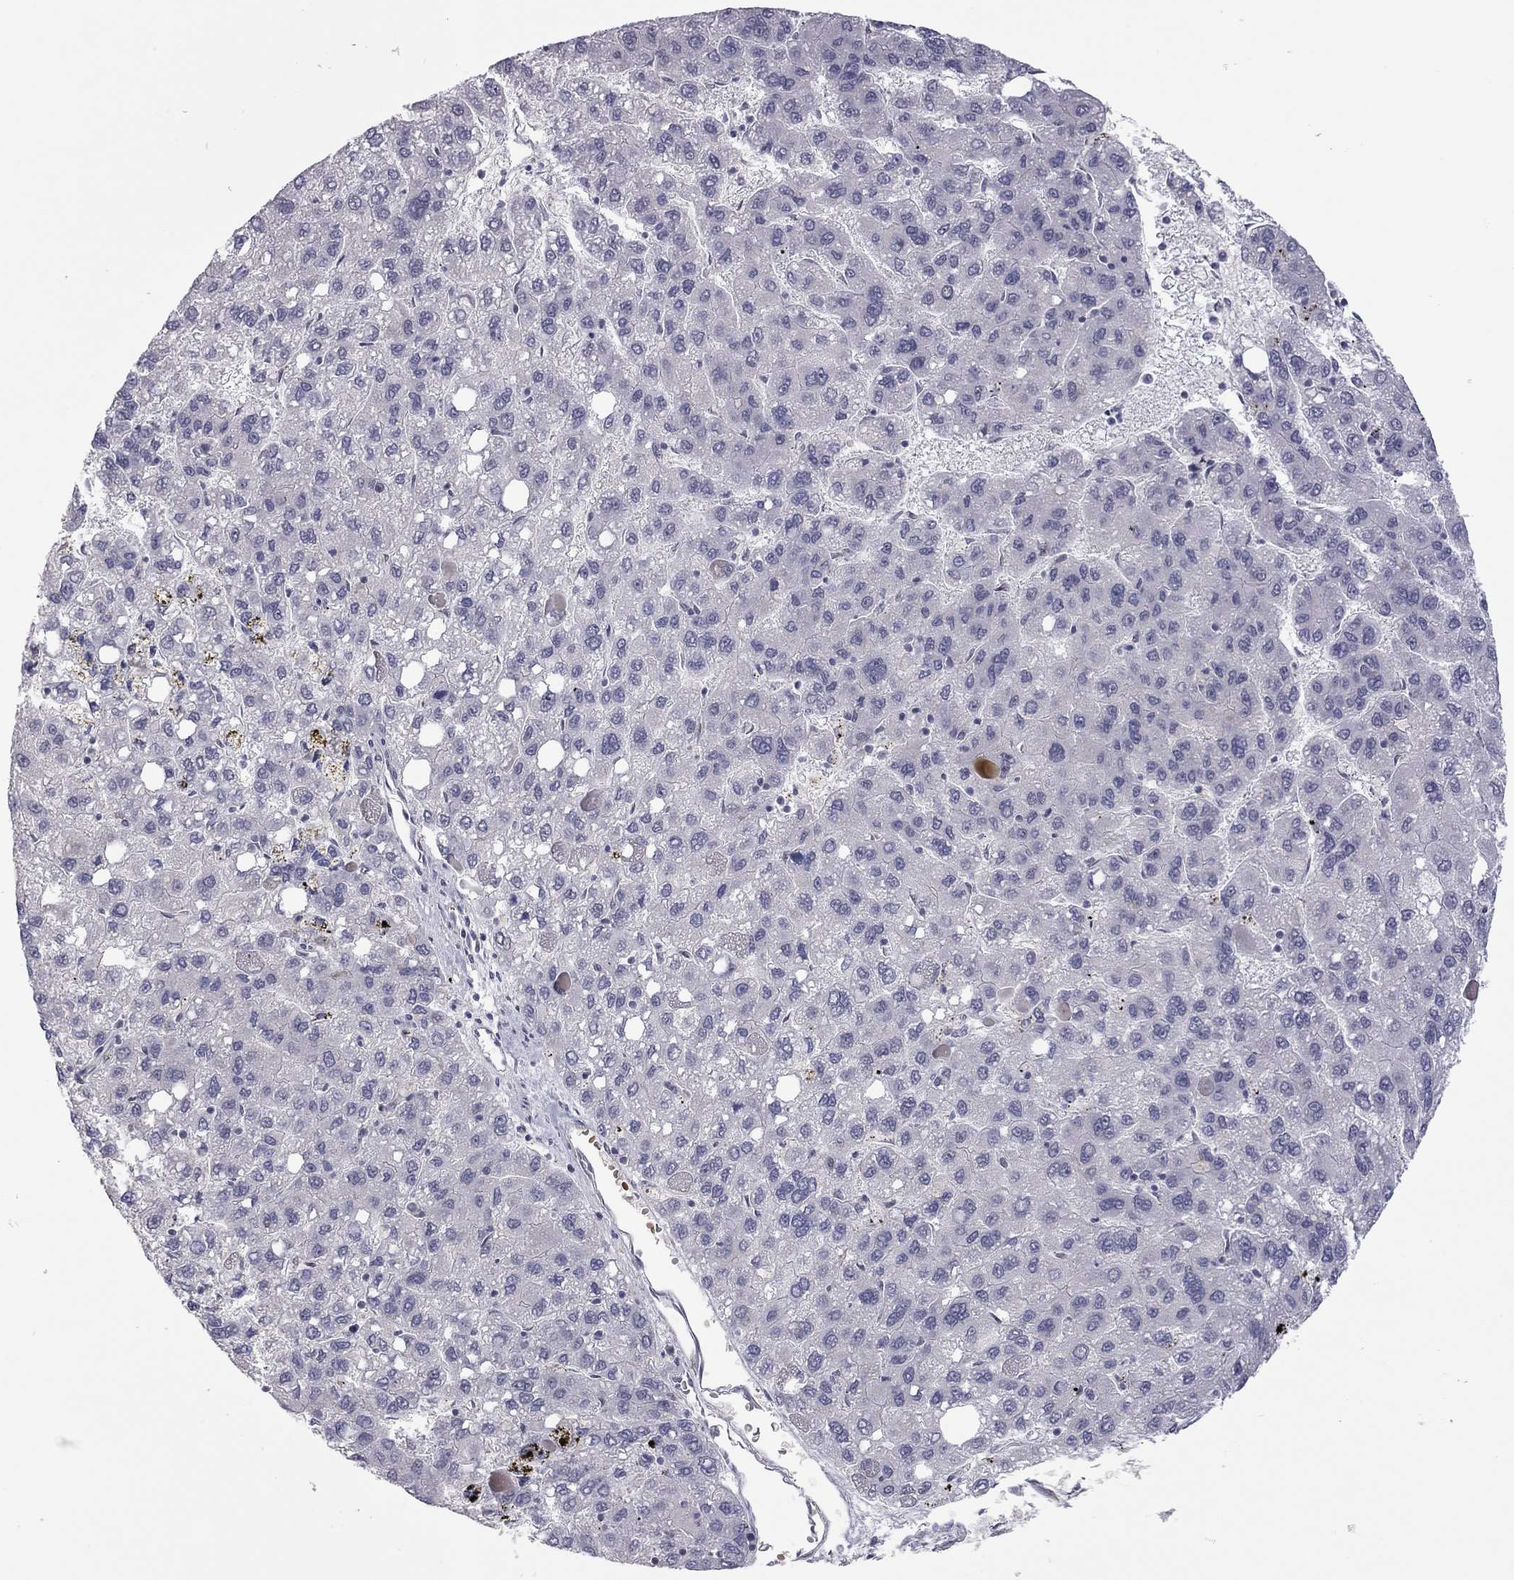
{"staining": {"intensity": "negative", "quantity": "none", "location": "none"}, "tissue": "liver cancer", "cell_type": "Tumor cells", "image_type": "cancer", "snomed": [{"axis": "morphology", "description": "Carcinoma, Hepatocellular, NOS"}, {"axis": "topography", "description": "Liver"}], "caption": "There is no significant positivity in tumor cells of hepatocellular carcinoma (liver).", "gene": "MC3R", "patient": {"sex": "female", "age": 82}}